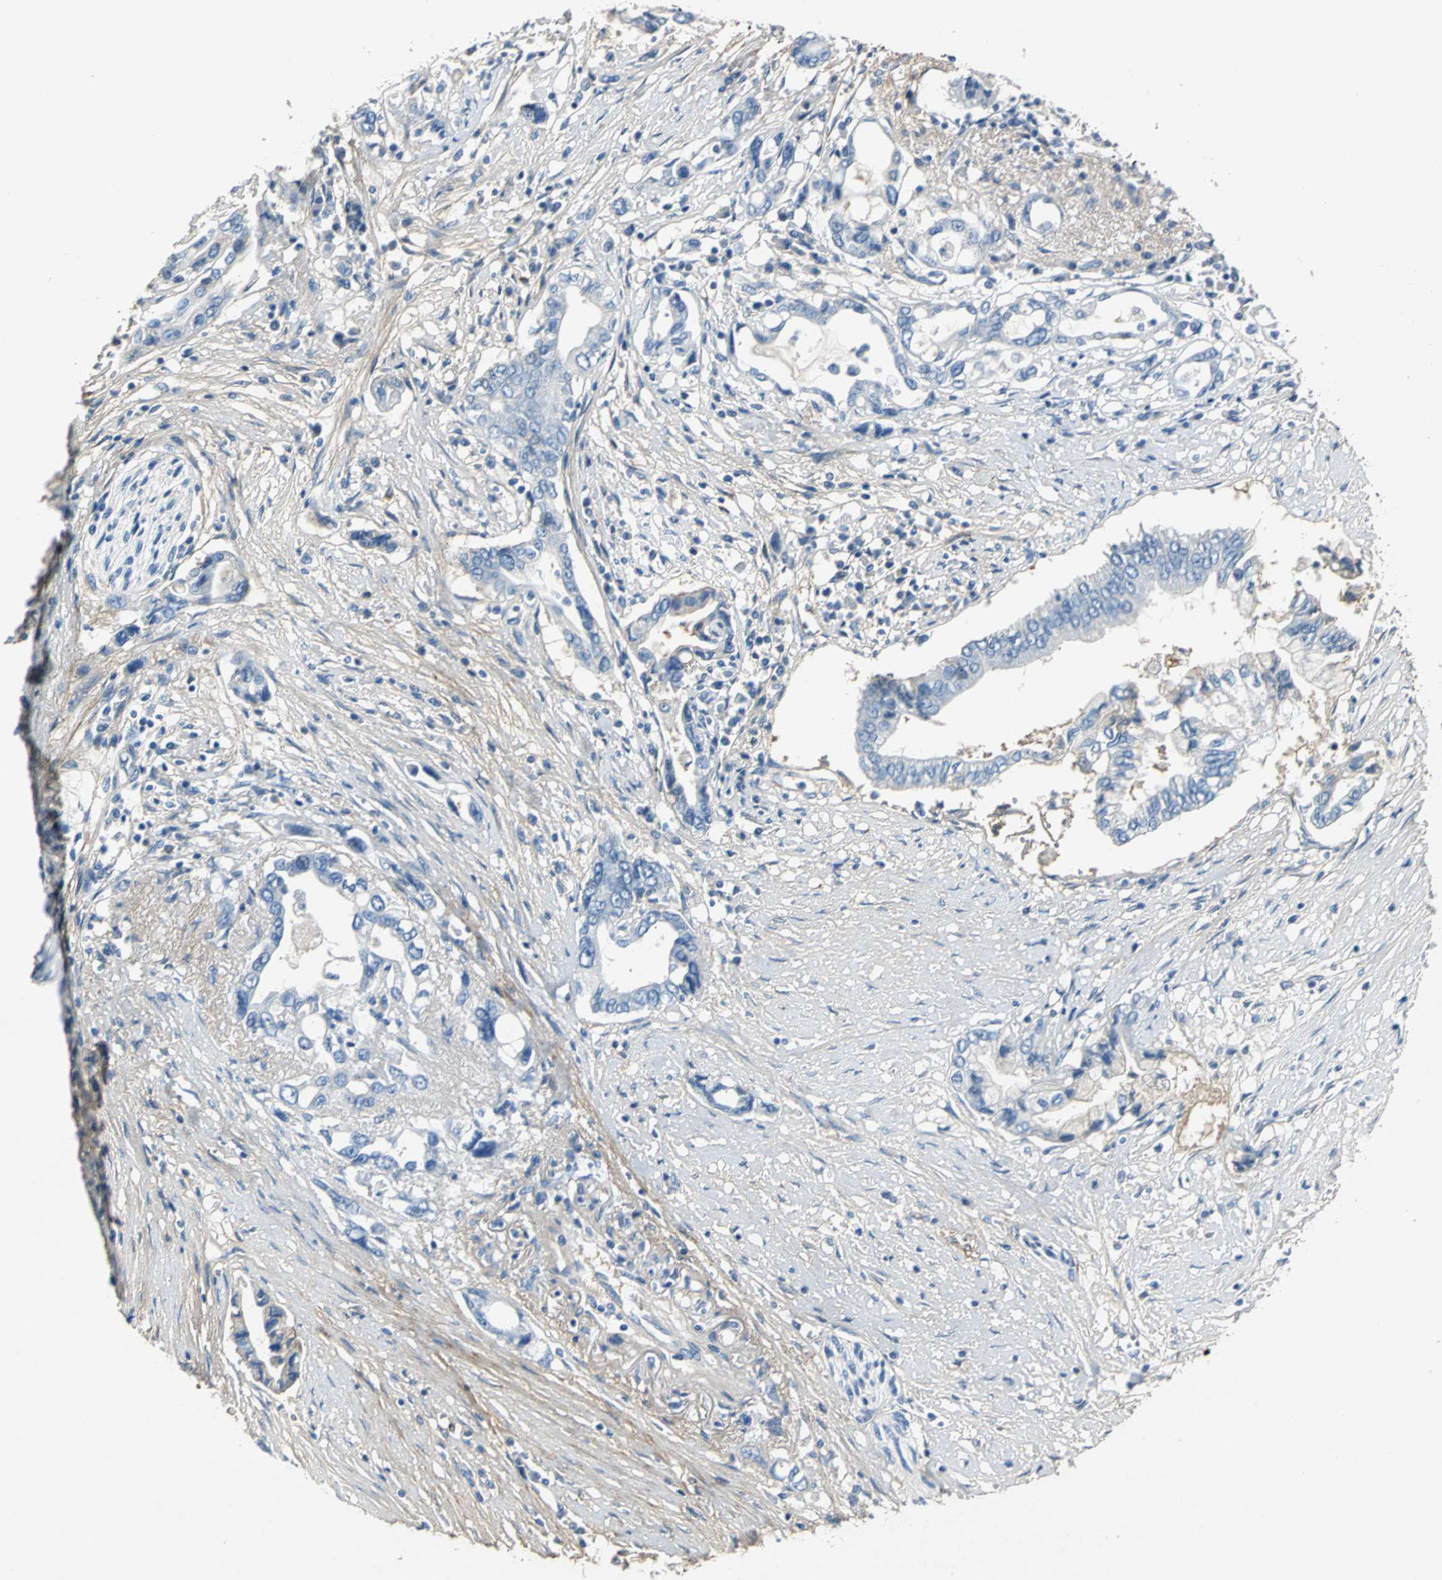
{"staining": {"intensity": "negative", "quantity": "none", "location": "none"}, "tissue": "pancreatic cancer", "cell_type": "Tumor cells", "image_type": "cancer", "snomed": [{"axis": "morphology", "description": "Adenocarcinoma, NOS"}, {"axis": "topography", "description": "Pancreas"}], "caption": "Pancreatic cancer was stained to show a protein in brown. There is no significant expression in tumor cells. (Immunohistochemistry, brightfield microscopy, high magnification).", "gene": "EFNB3", "patient": {"sex": "female", "age": 57}}